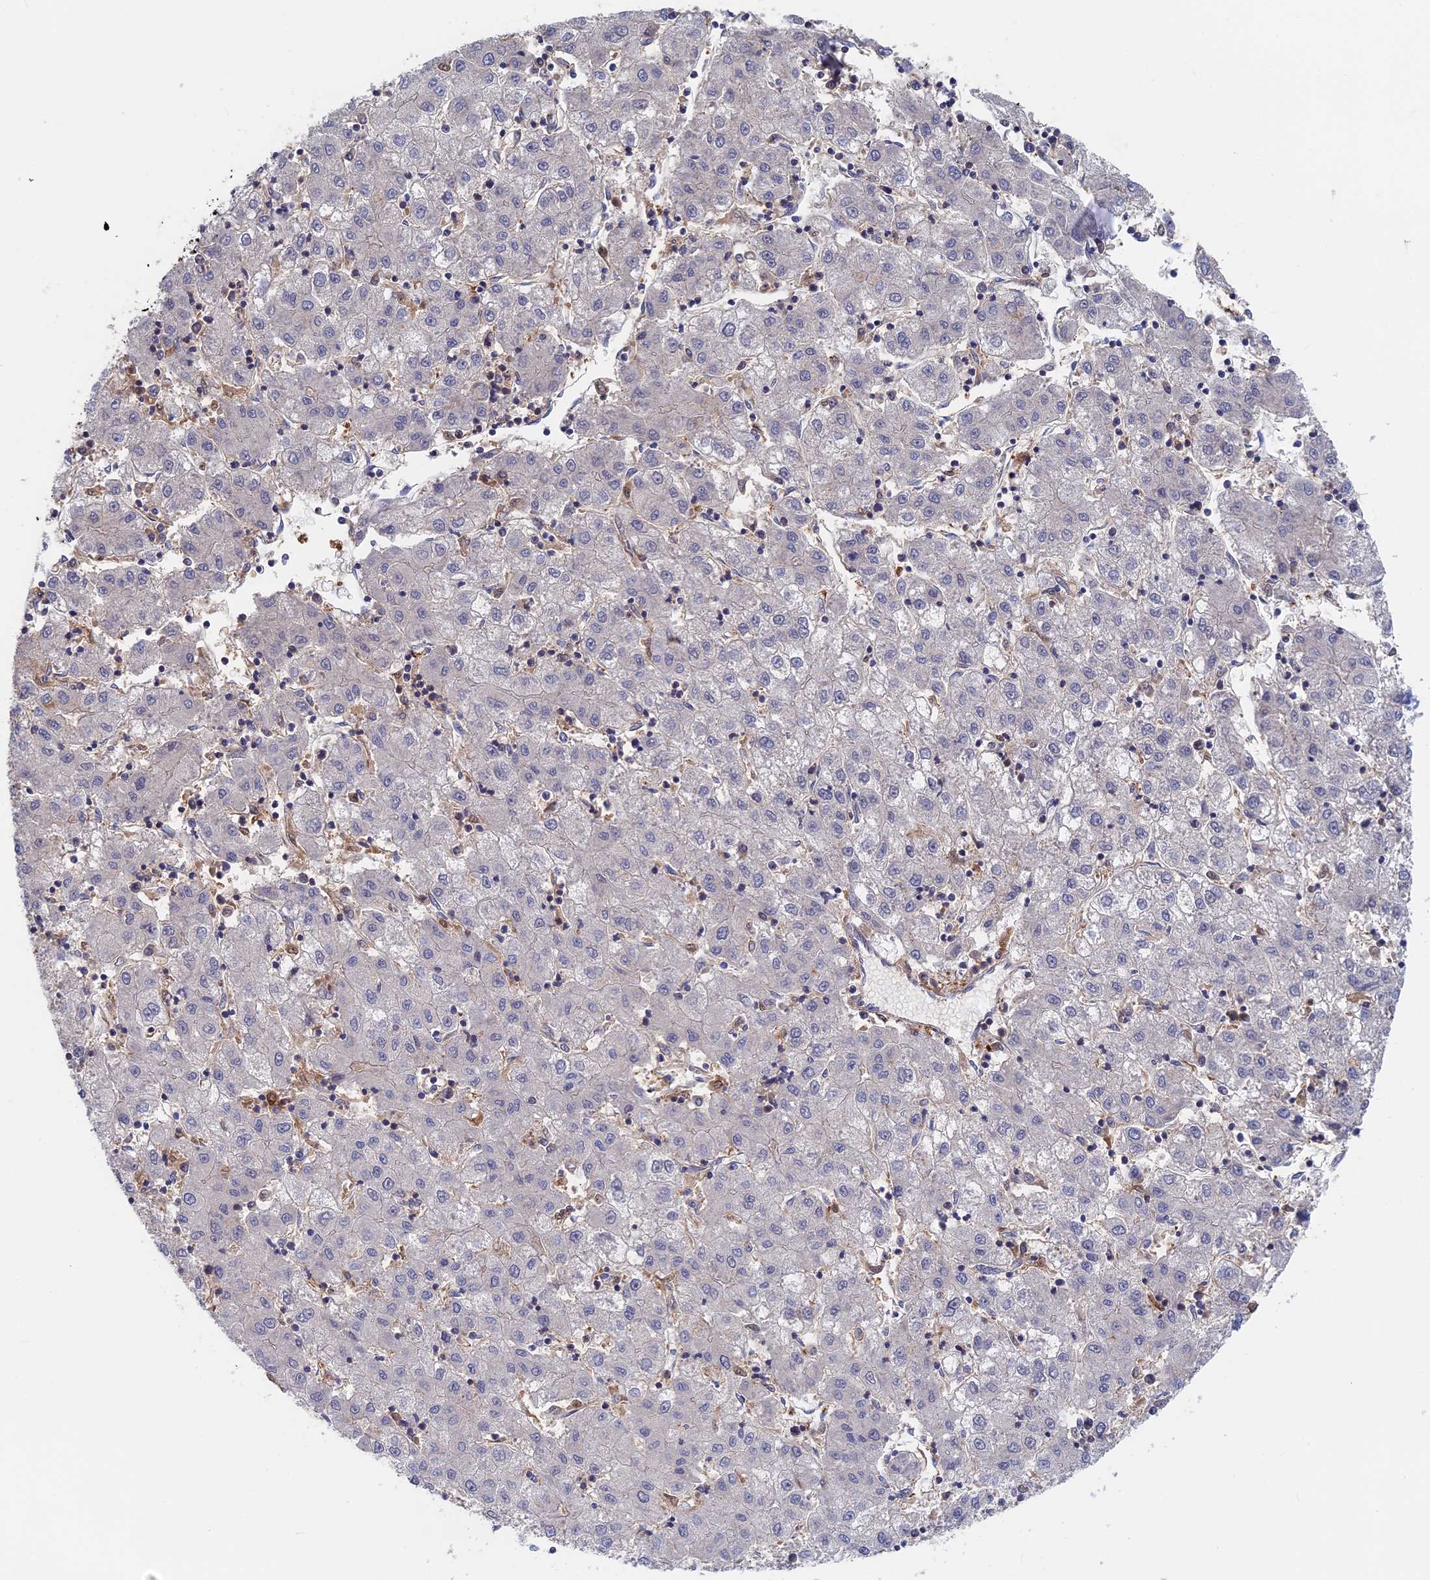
{"staining": {"intensity": "negative", "quantity": "none", "location": "none"}, "tissue": "liver cancer", "cell_type": "Tumor cells", "image_type": "cancer", "snomed": [{"axis": "morphology", "description": "Carcinoma, Hepatocellular, NOS"}, {"axis": "topography", "description": "Liver"}], "caption": "Protein analysis of liver cancer (hepatocellular carcinoma) exhibits no significant staining in tumor cells.", "gene": "BLVRA", "patient": {"sex": "male", "age": 72}}